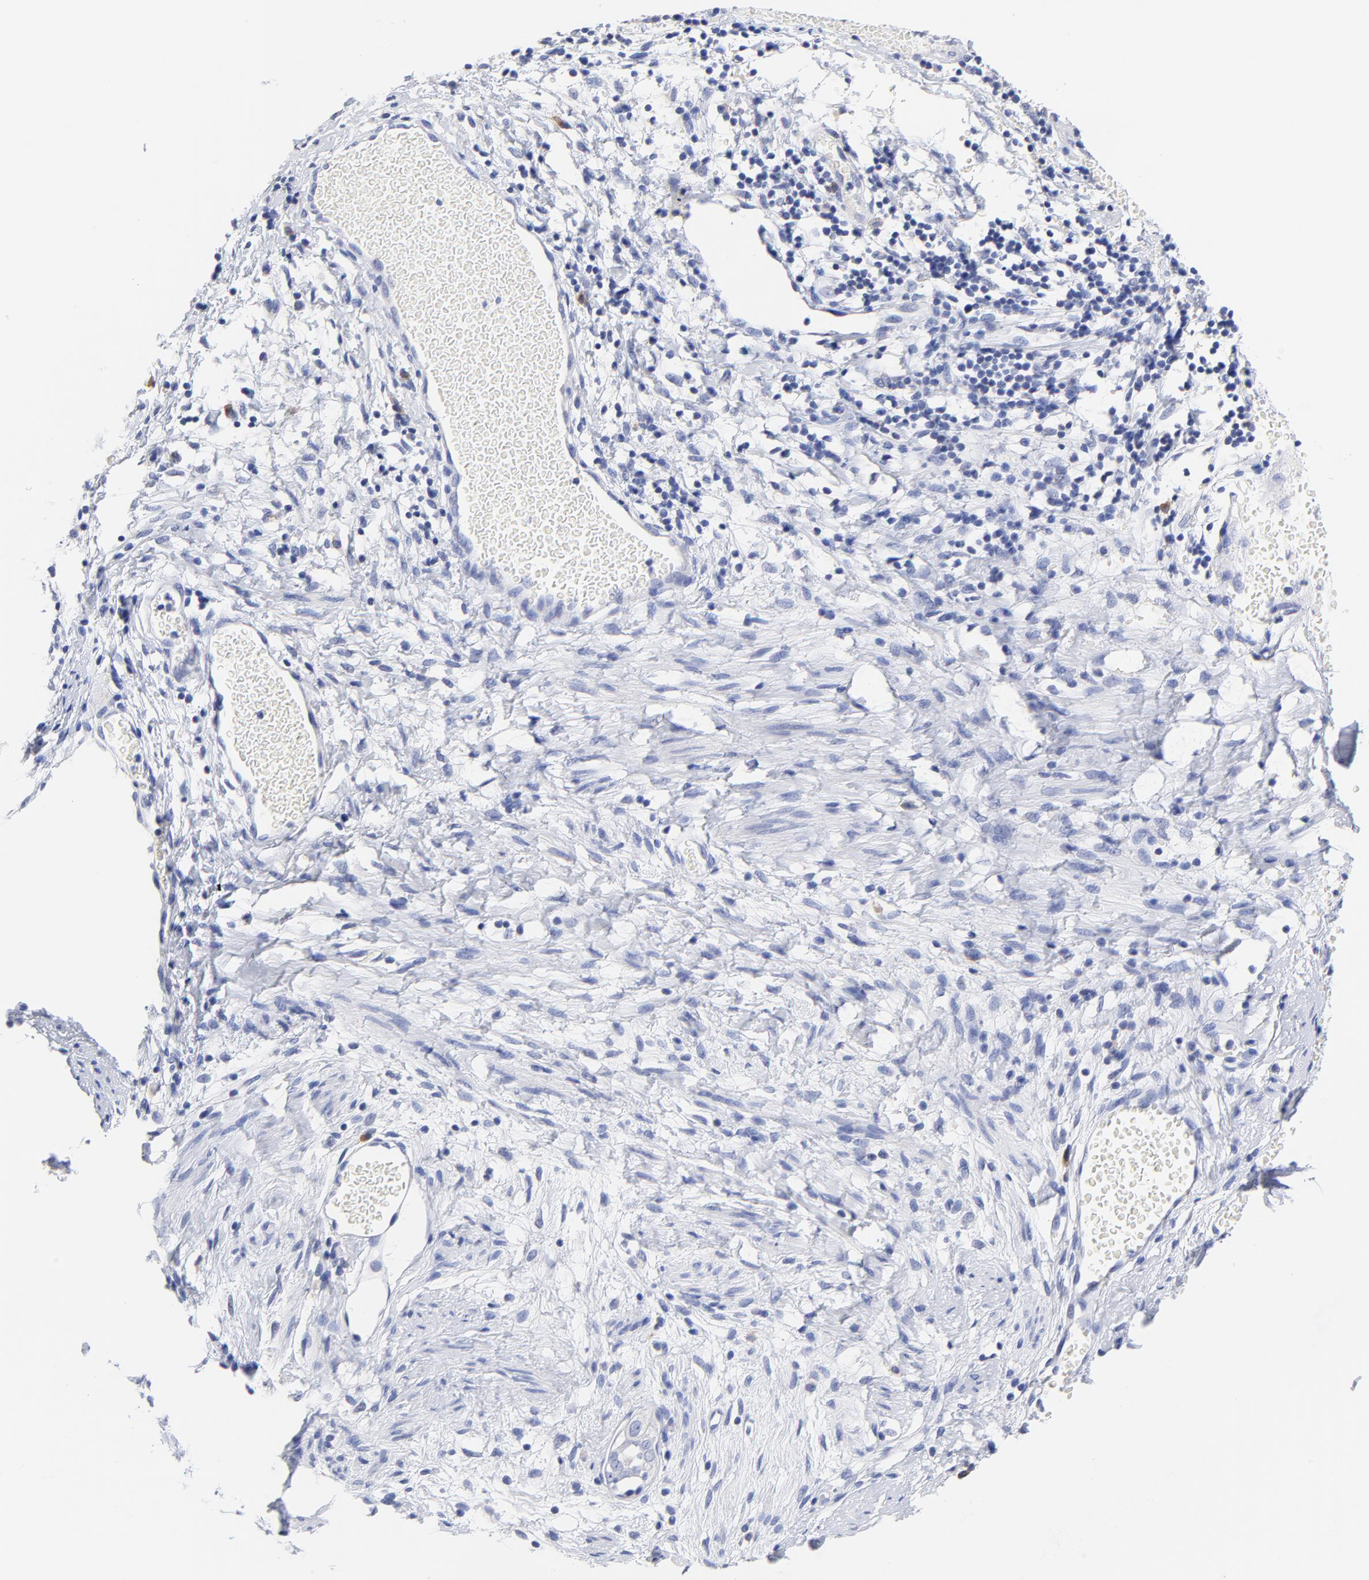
{"staining": {"intensity": "negative", "quantity": "none", "location": "none"}, "tissue": "cervical cancer", "cell_type": "Tumor cells", "image_type": "cancer", "snomed": [{"axis": "morphology", "description": "Normal tissue, NOS"}, {"axis": "morphology", "description": "Squamous cell carcinoma, NOS"}, {"axis": "topography", "description": "Cervix"}], "caption": "IHC micrograph of neoplastic tissue: cervical cancer stained with DAB displays no significant protein staining in tumor cells.", "gene": "LAX1", "patient": {"sex": "female", "age": 67}}